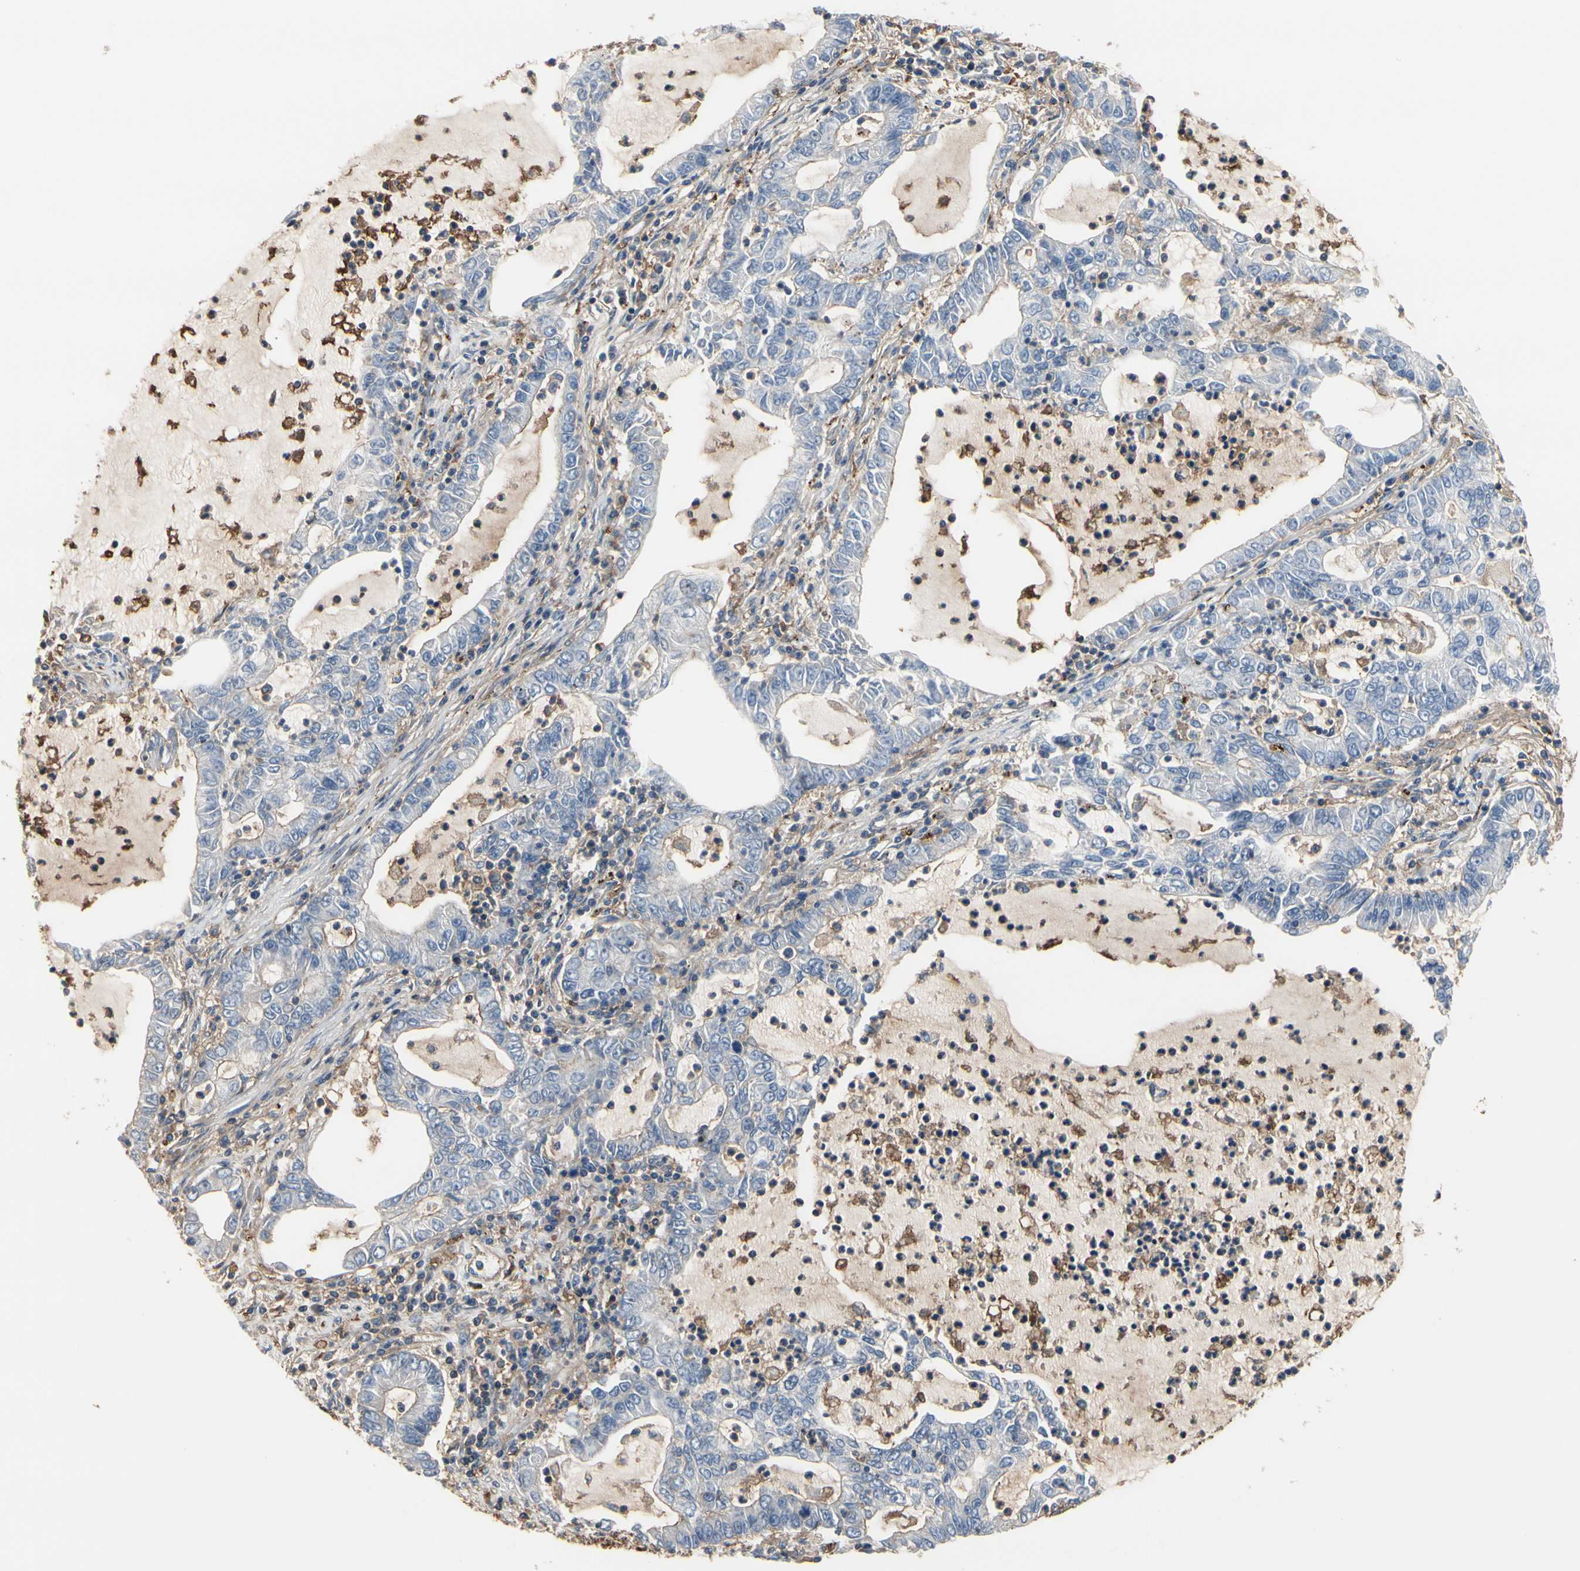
{"staining": {"intensity": "negative", "quantity": "none", "location": "none"}, "tissue": "lung cancer", "cell_type": "Tumor cells", "image_type": "cancer", "snomed": [{"axis": "morphology", "description": "Adenocarcinoma, NOS"}, {"axis": "topography", "description": "Lung"}], "caption": "This is an immunohistochemistry photomicrograph of lung adenocarcinoma. There is no expression in tumor cells.", "gene": "IL1RL1", "patient": {"sex": "female", "age": 51}}